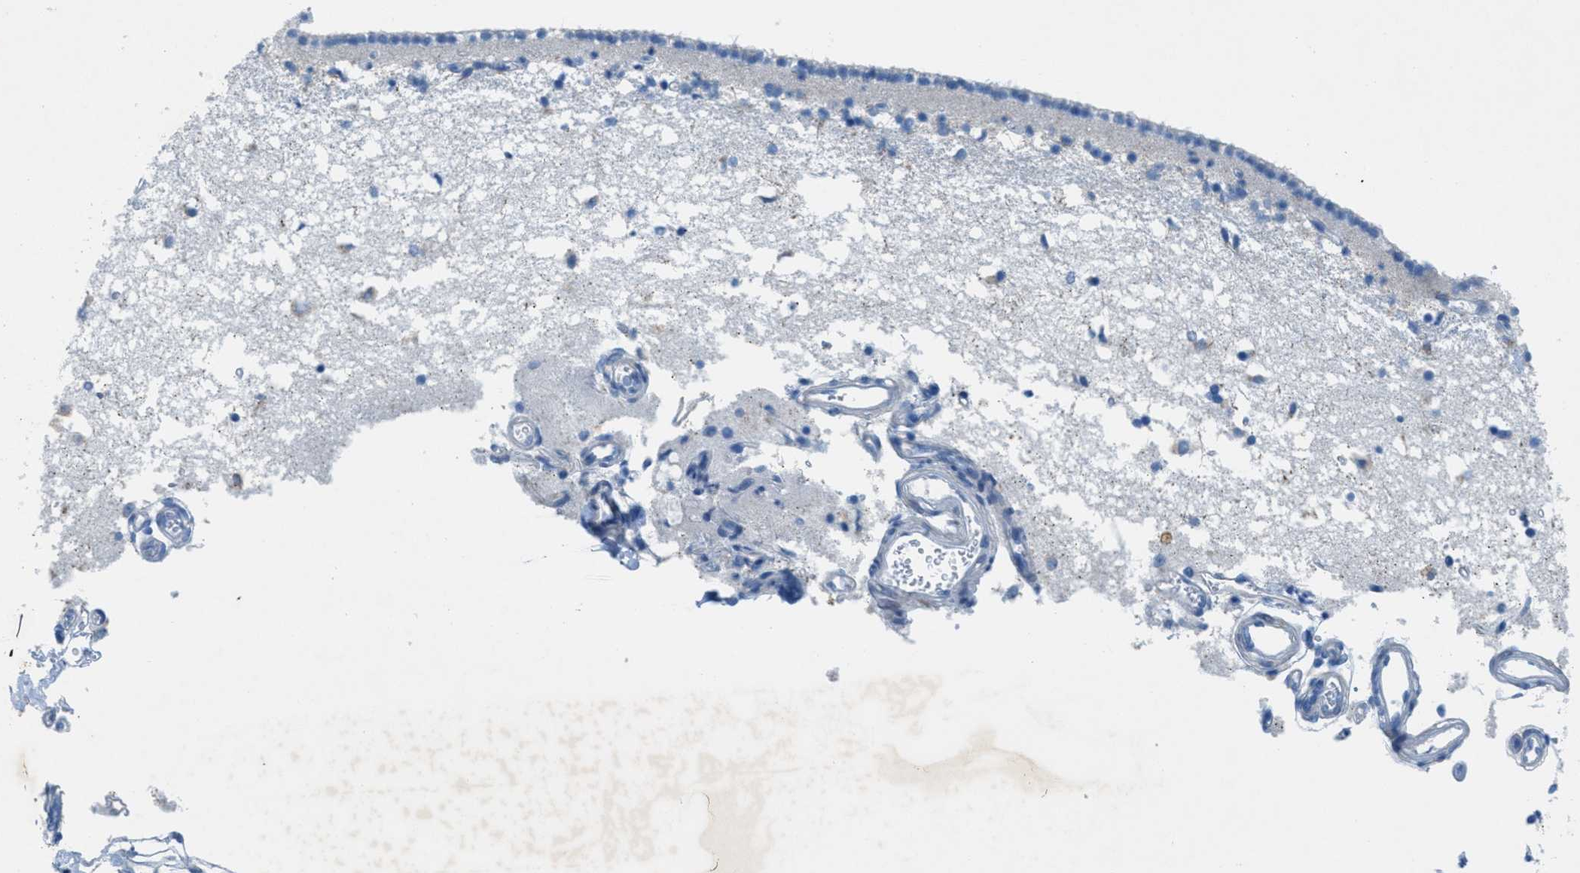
{"staining": {"intensity": "moderate", "quantity": "<25%", "location": "cytoplasmic/membranous"}, "tissue": "caudate", "cell_type": "Glial cells", "image_type": "normal", "snomed": [{"axis": "morphology", "description": "Normal tissue, NOS"}, {"axis": "topography", "description": "Lateral ventricle wall"}], "caption": "Immunohistochemical staining of normal human caudate demonstrates low levels of moderate cytoplasmic/membranous positivity in about <25% of glial cells.", "gene": "GALNT17", "patient": {"sex": "male", "age": 45}}